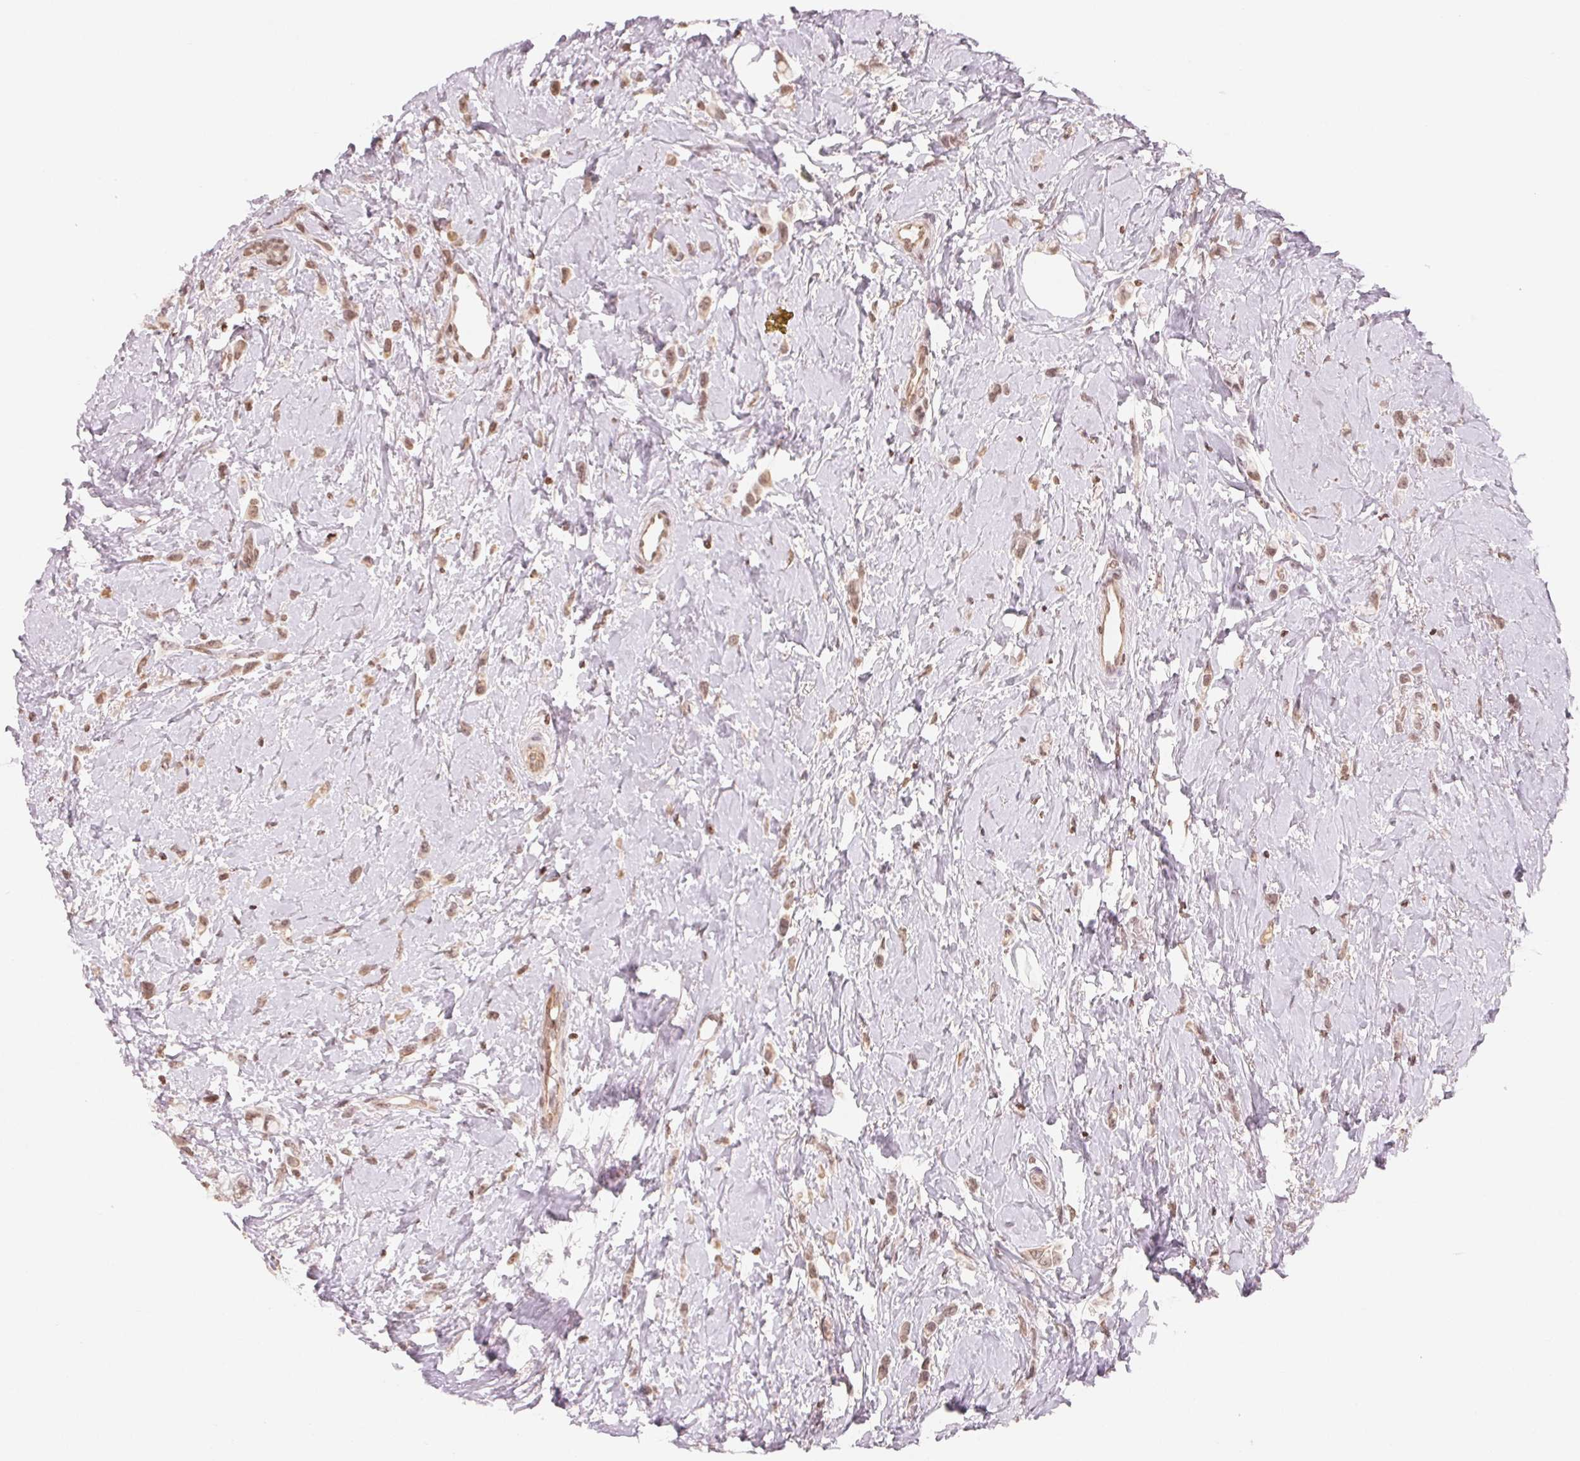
{"staining": {"intensity": "weak", "quantity": ">75%", "location": "nuclear"}, "tissue": "breast cancer", "cell_type": "Tumor cells", "image_type": "cancer", "snomed": [{"axis": "morphology", "description": "Lobular carcinoma"}, {"axis": "topography", "description": "Breast"}], "caption": "Weak nuclear staining is present in approximately >75% of tumor cells in breast cancer (lobular carcinoma). The staining is performed using DAB (3,3'-diaminobenzidine) brown chromogen to label protein expression. The nuclei are counter-stained blue using hematoxylin.", "gene": "TBP", "patient": {"sex": "female", "age": 66}}